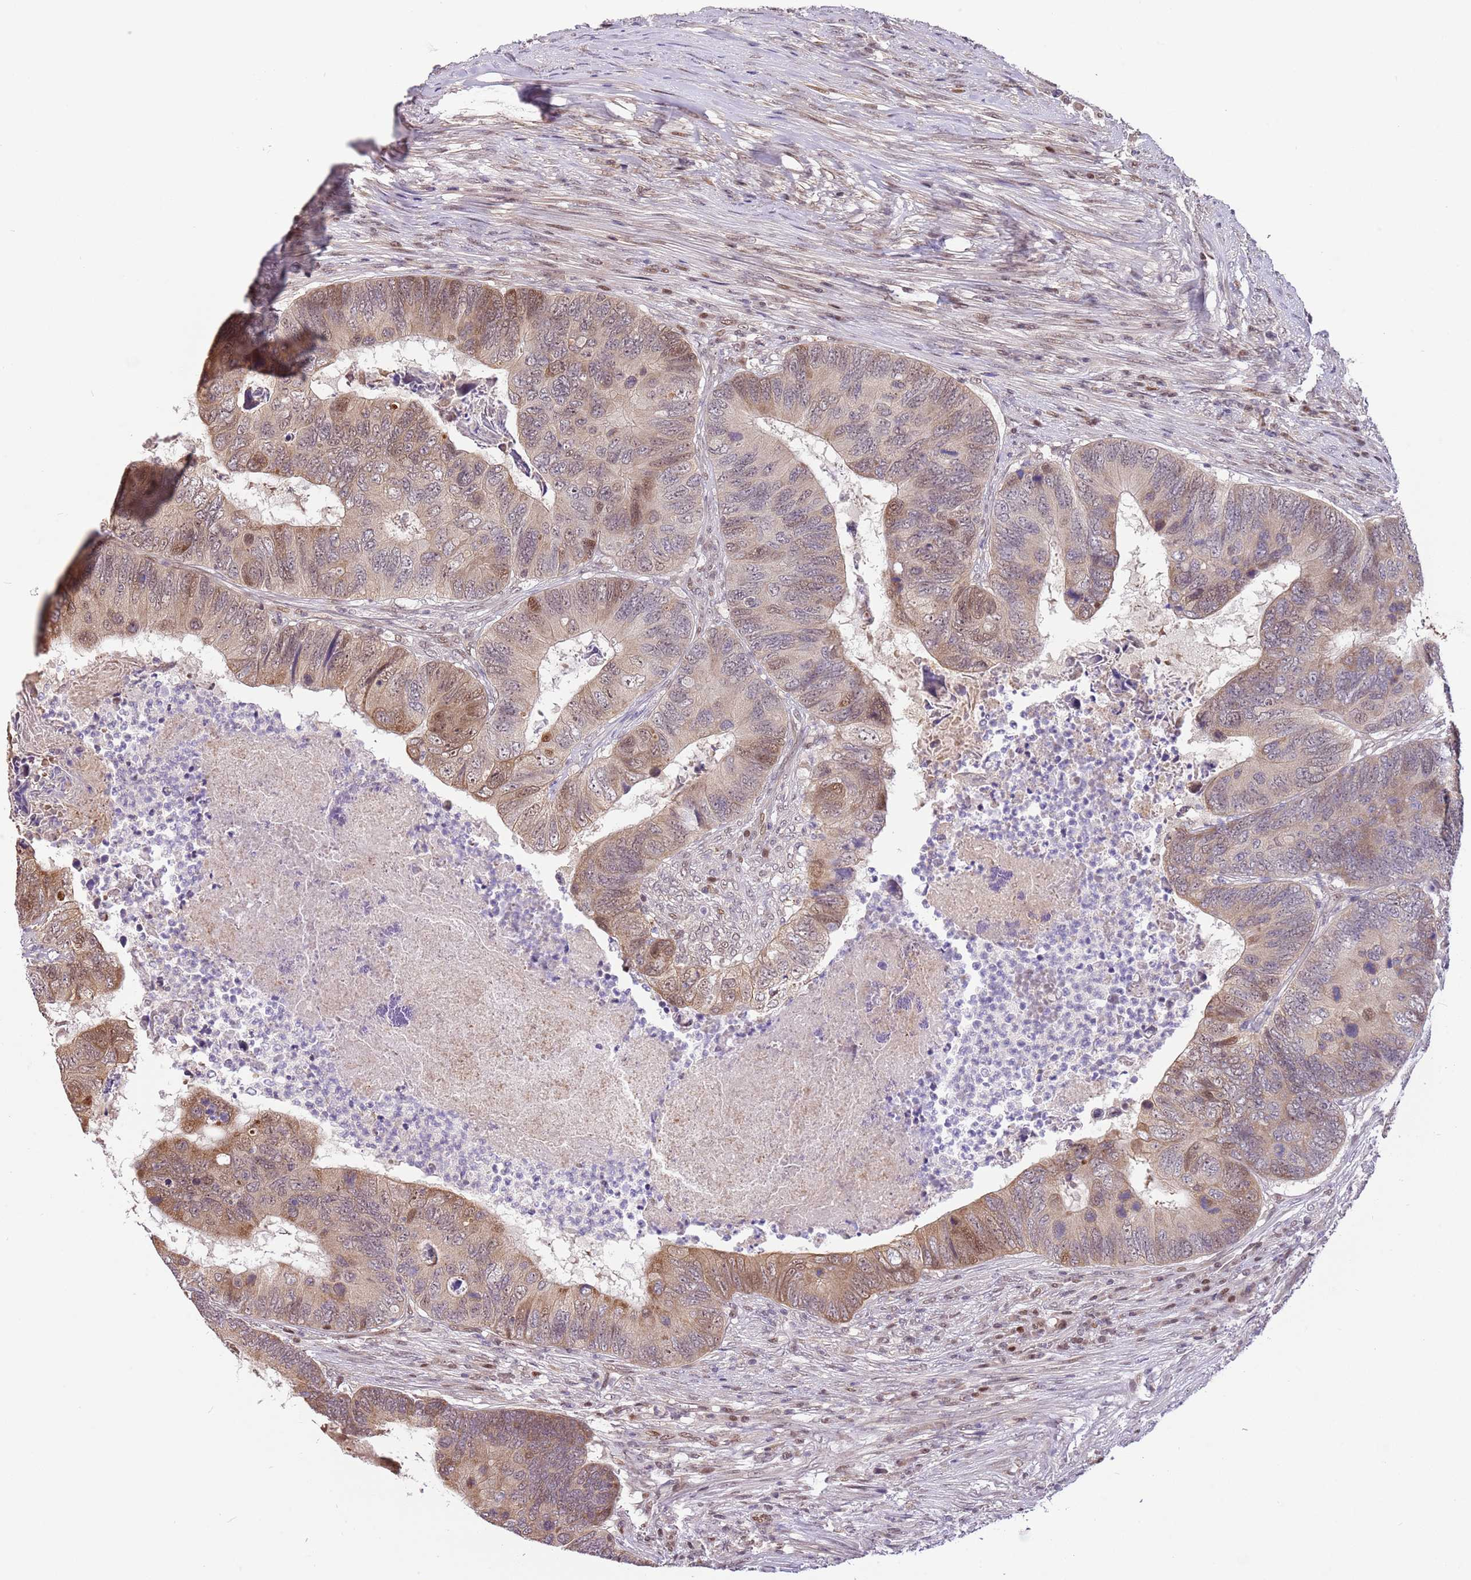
{"staining": {"intensity": "weak", "quantity": ">75%", "location": "cytoplasmic/membranous,nuclear"}, "tissue": "colorectal cancer", "cell_type": "Tumor cells", "image_type": "cancer", "snomed": [{"axis": "morphology", "description": "Adenocarcinoma, NOS"}, {"axis": "topography", "description": "Colon"}], "caption": "Protein expression analysis of colorectal cancer reveals weak cytoplasmic/membranous and nuclear expression in approximately >75% of tumor cells.", "gene": "RFK", "patient": {"sex": "female", "age": 67}}